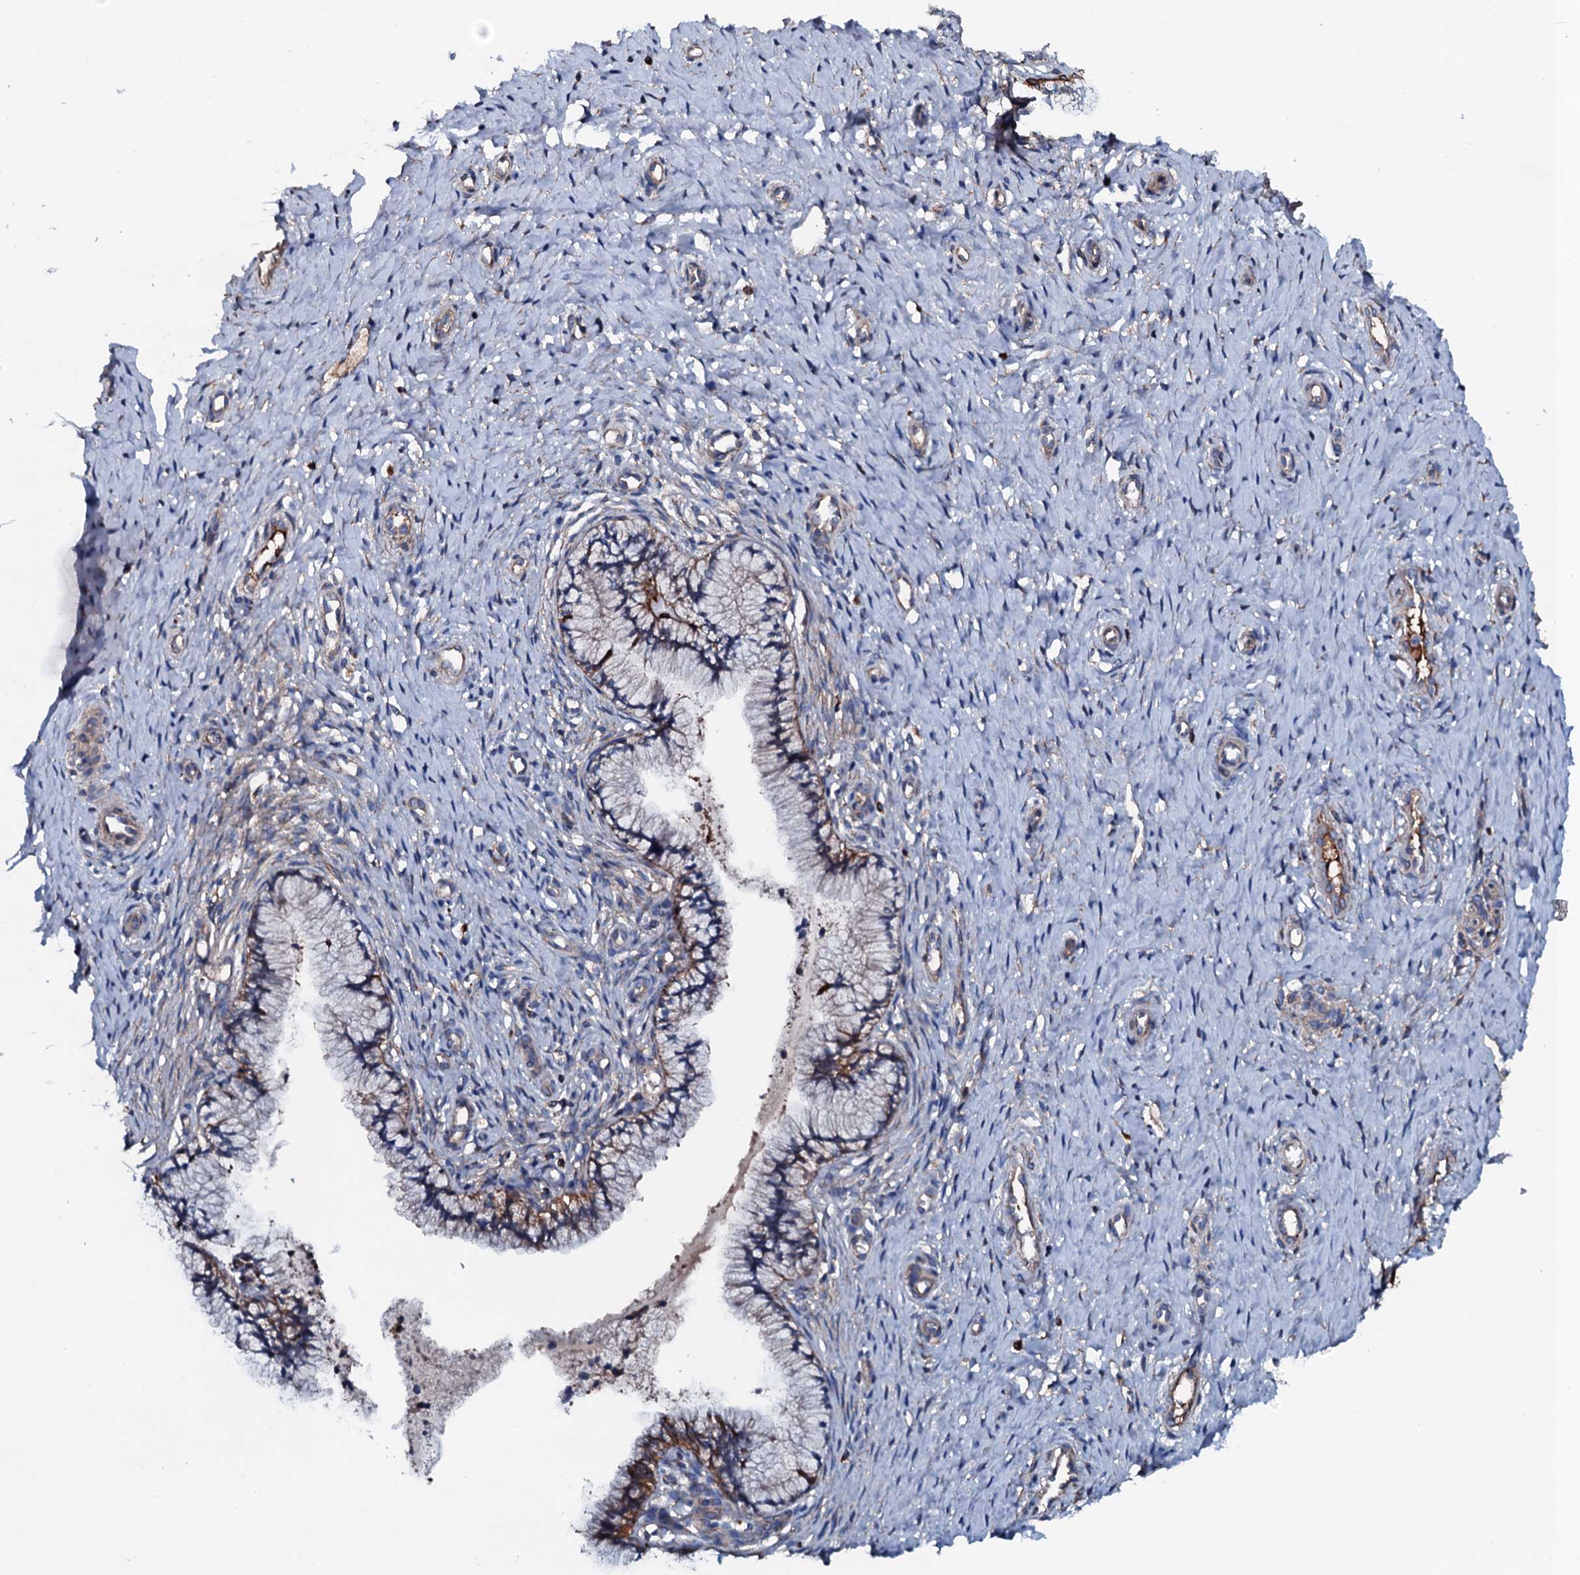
{"staining": {"intensity": "strong", "quantity": "25%-75%", "location": "cytoplasmic/membranous"}, "tissue": "cervix", "cell_type": "Glandular cells", "image_type": "normal", "snomed": [{"axis": "morphology", "description": "Normal tissue, NOS"}, {"axis": "topography", "description": "Cervix"}], "caption": "IHC staining of normal cervix, which exhibits high levels of strong cytoplasmic/membranous positivity in approximately 25%-75% of glandular cells indicating strong cytoplasmic/membranous protein staining. The staining was performed using DAB (brown) for protein detection and nuclei were counterstained in hematoxylin (blue).", "gene": "NEK1", "patient": {"sex": "female", "age": 36}}